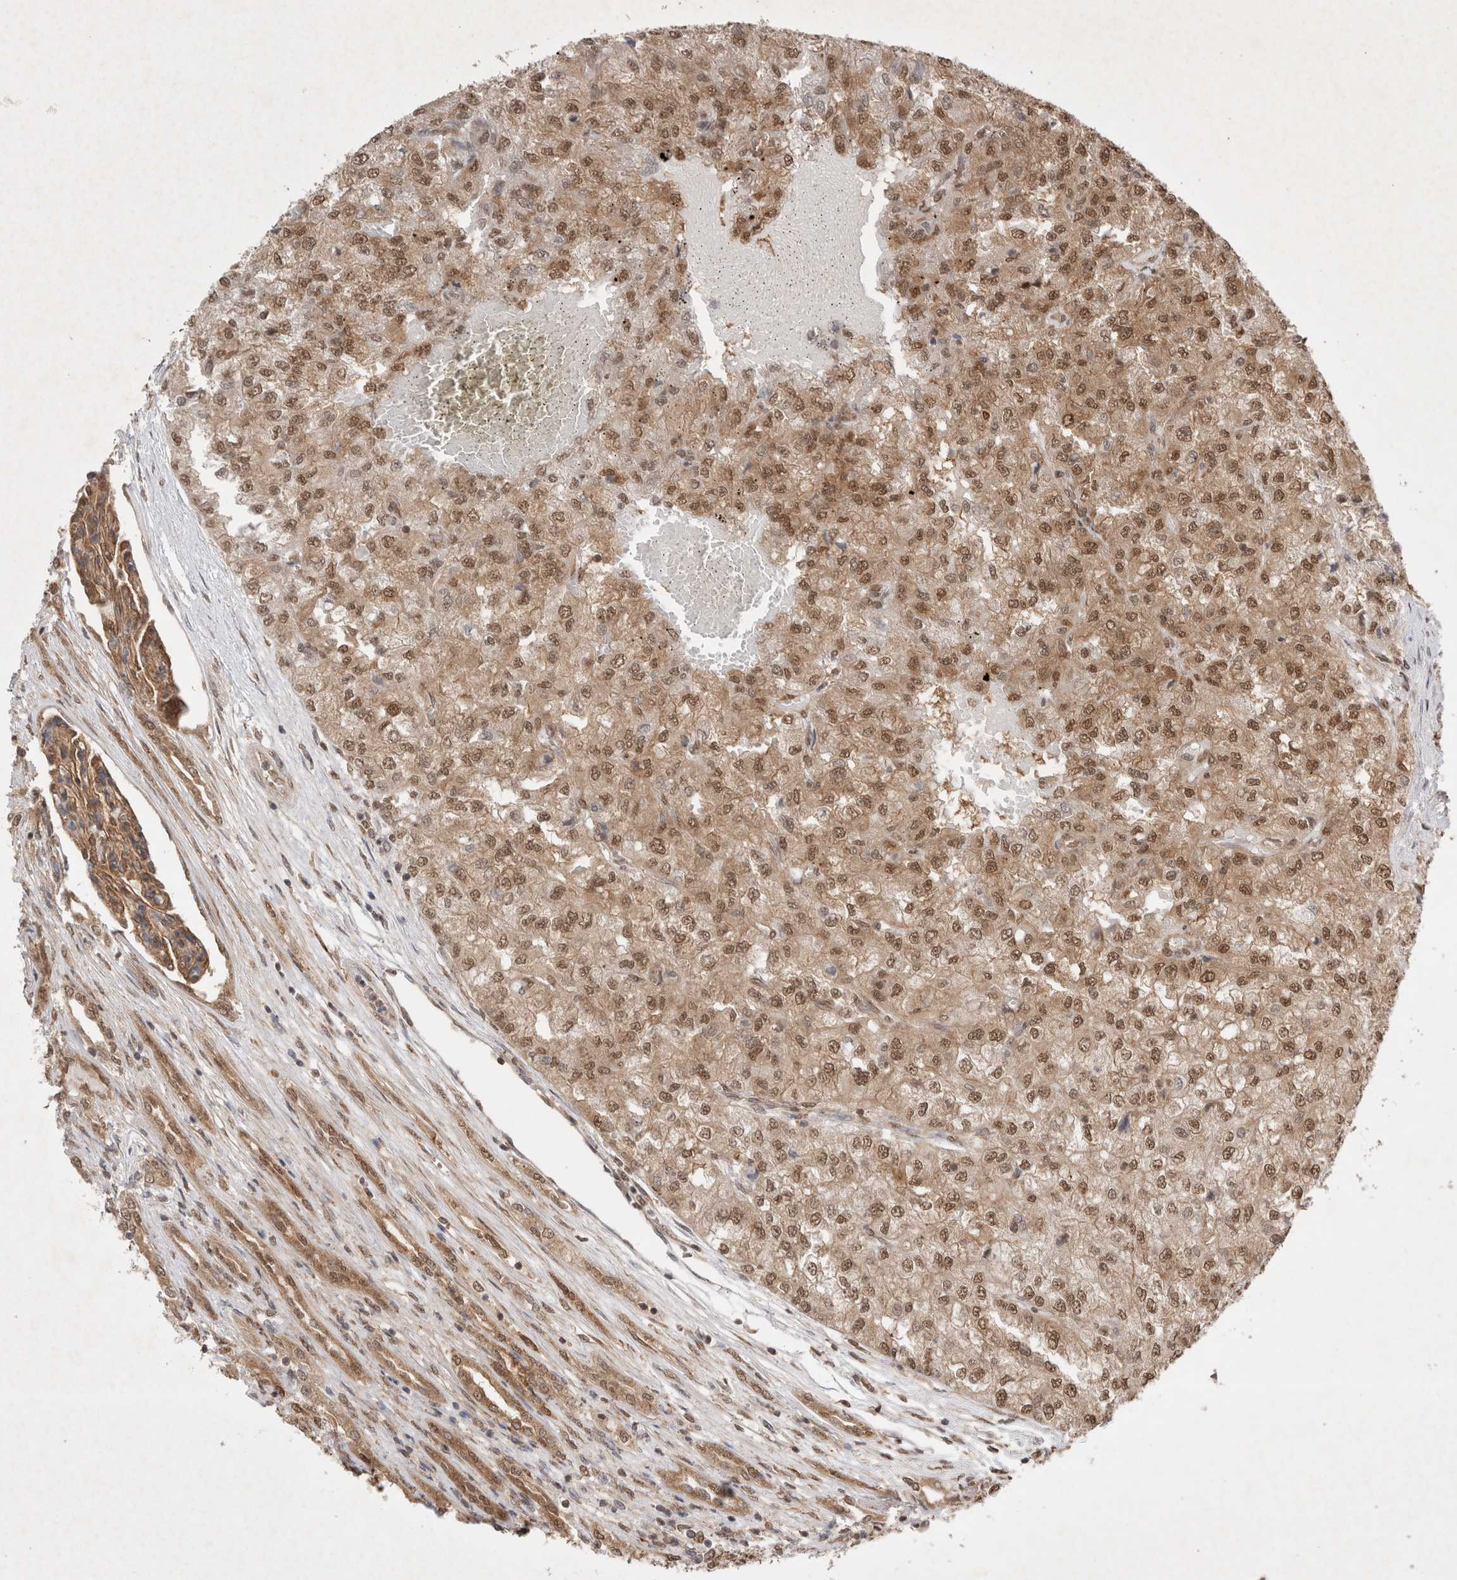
{"staining": {"intensity": "moderate", "quantity": ">75%", "location": "cytoplasmic/membranous,nuclear"}, "tissue": "renal cancer", "cell_type": "Tumor cells", "image_type": "cancer", "snomed": [{"axis": "morphology", "description": "Adenocarcinoma, NOS"}, {"axis": "topography", "description": "Kidney"}], "caption": "Tumor cells reveal medium levels of moderate cytoplasmic/membranous and nuclear staining in about >75% of cells in renal cancer (adenocarcinoma).", "gene": "WIPF2", "patient": {"sex": "female", "age": 54}}